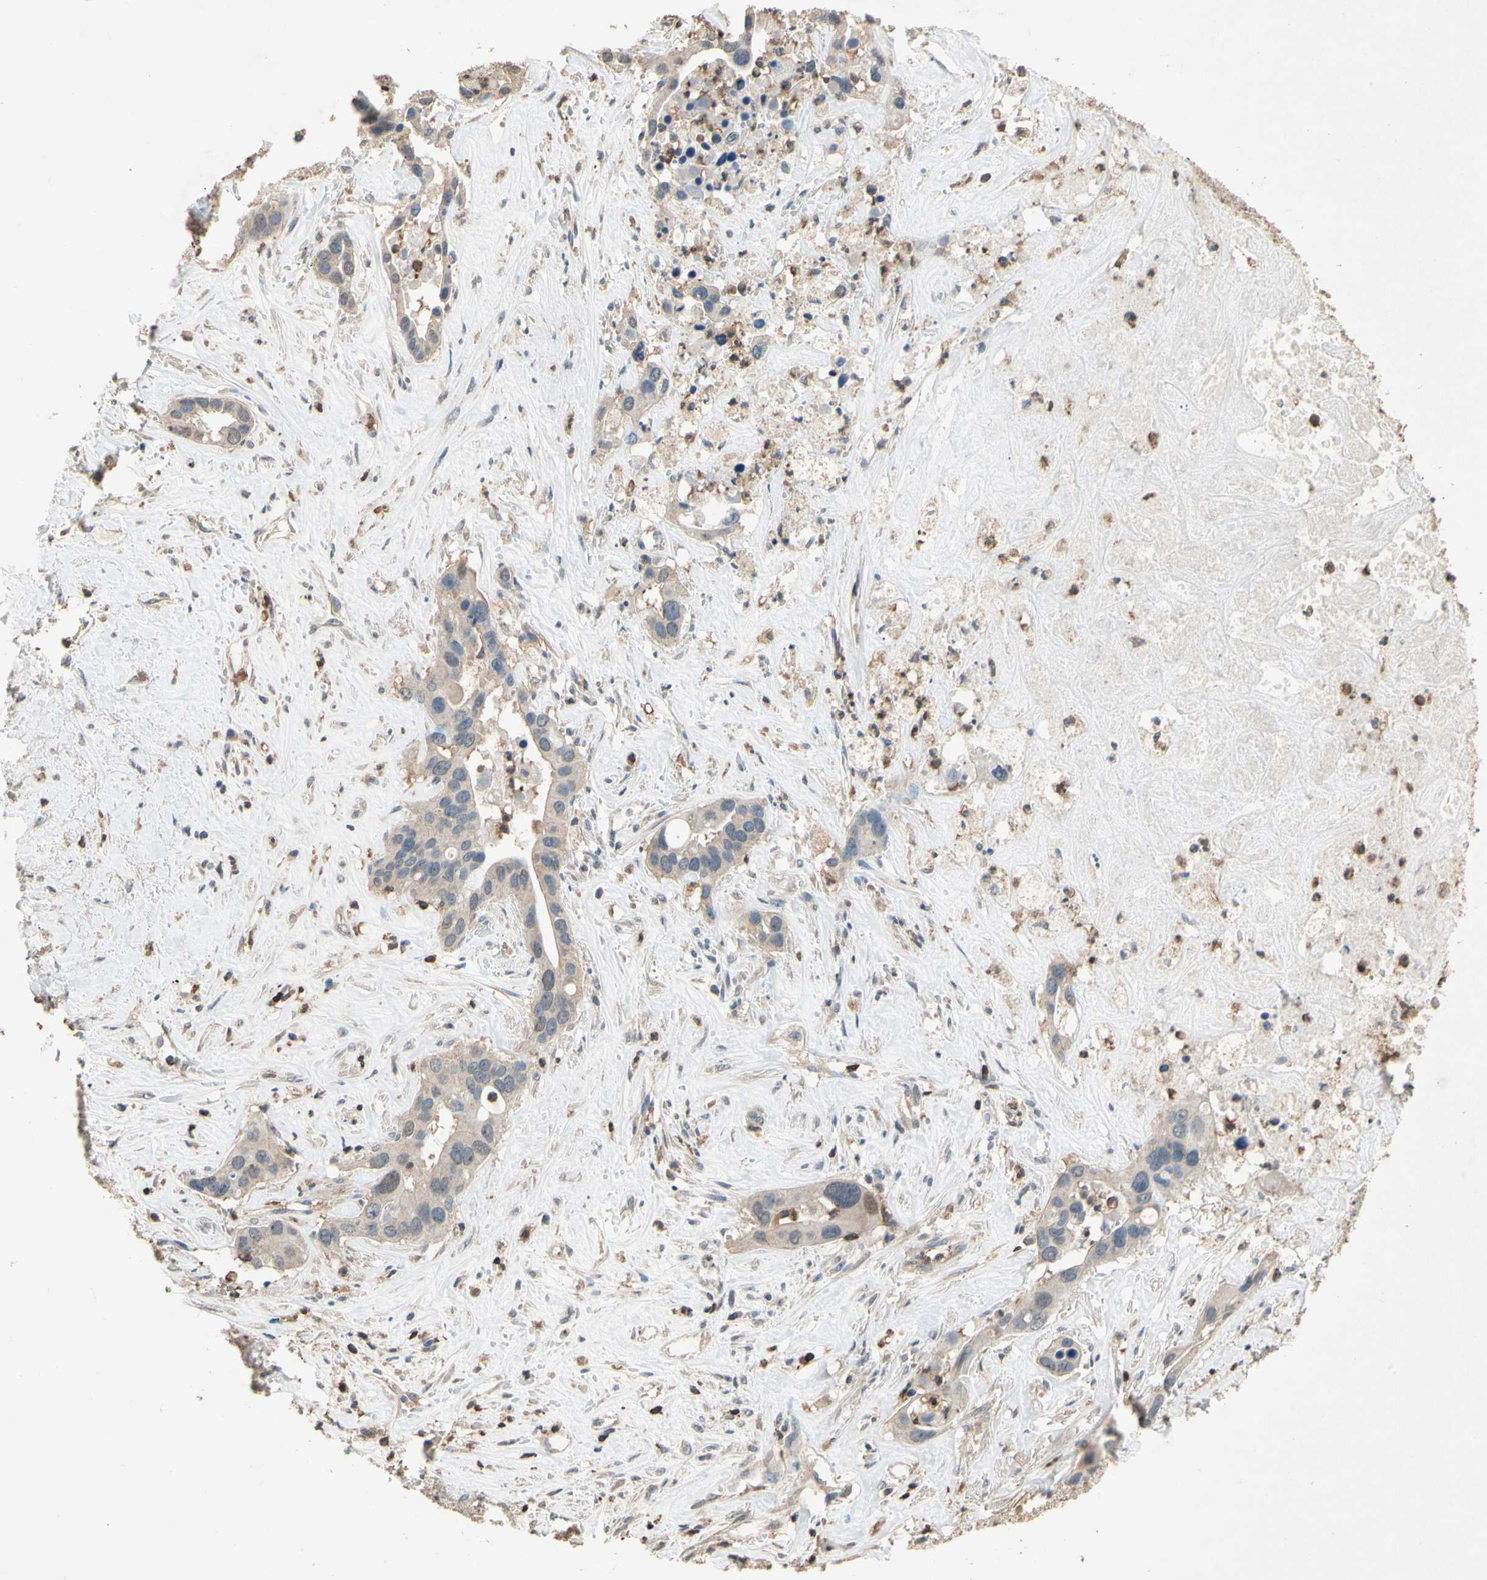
{"staining": {"intensity": "negative", "quantity": "none", "location": "none"}, "tissue": "liver cancer", "cell_type": "Tumor cells", "image_type": "cancer", "snomed": [{"axis": "morphology", "description": "Cholangiocarcinoma"}, {"axis": "topography", "description": "Liver"}], "caption": "DAB (3,3'-diaminobenzidine) immunohistochemical staining of human cholangiocarcinoma (liver) reveals no significant positivity in tumor cells.", "gene": "MAP3K10", "patient": {"sex": "female", "age": 65}}